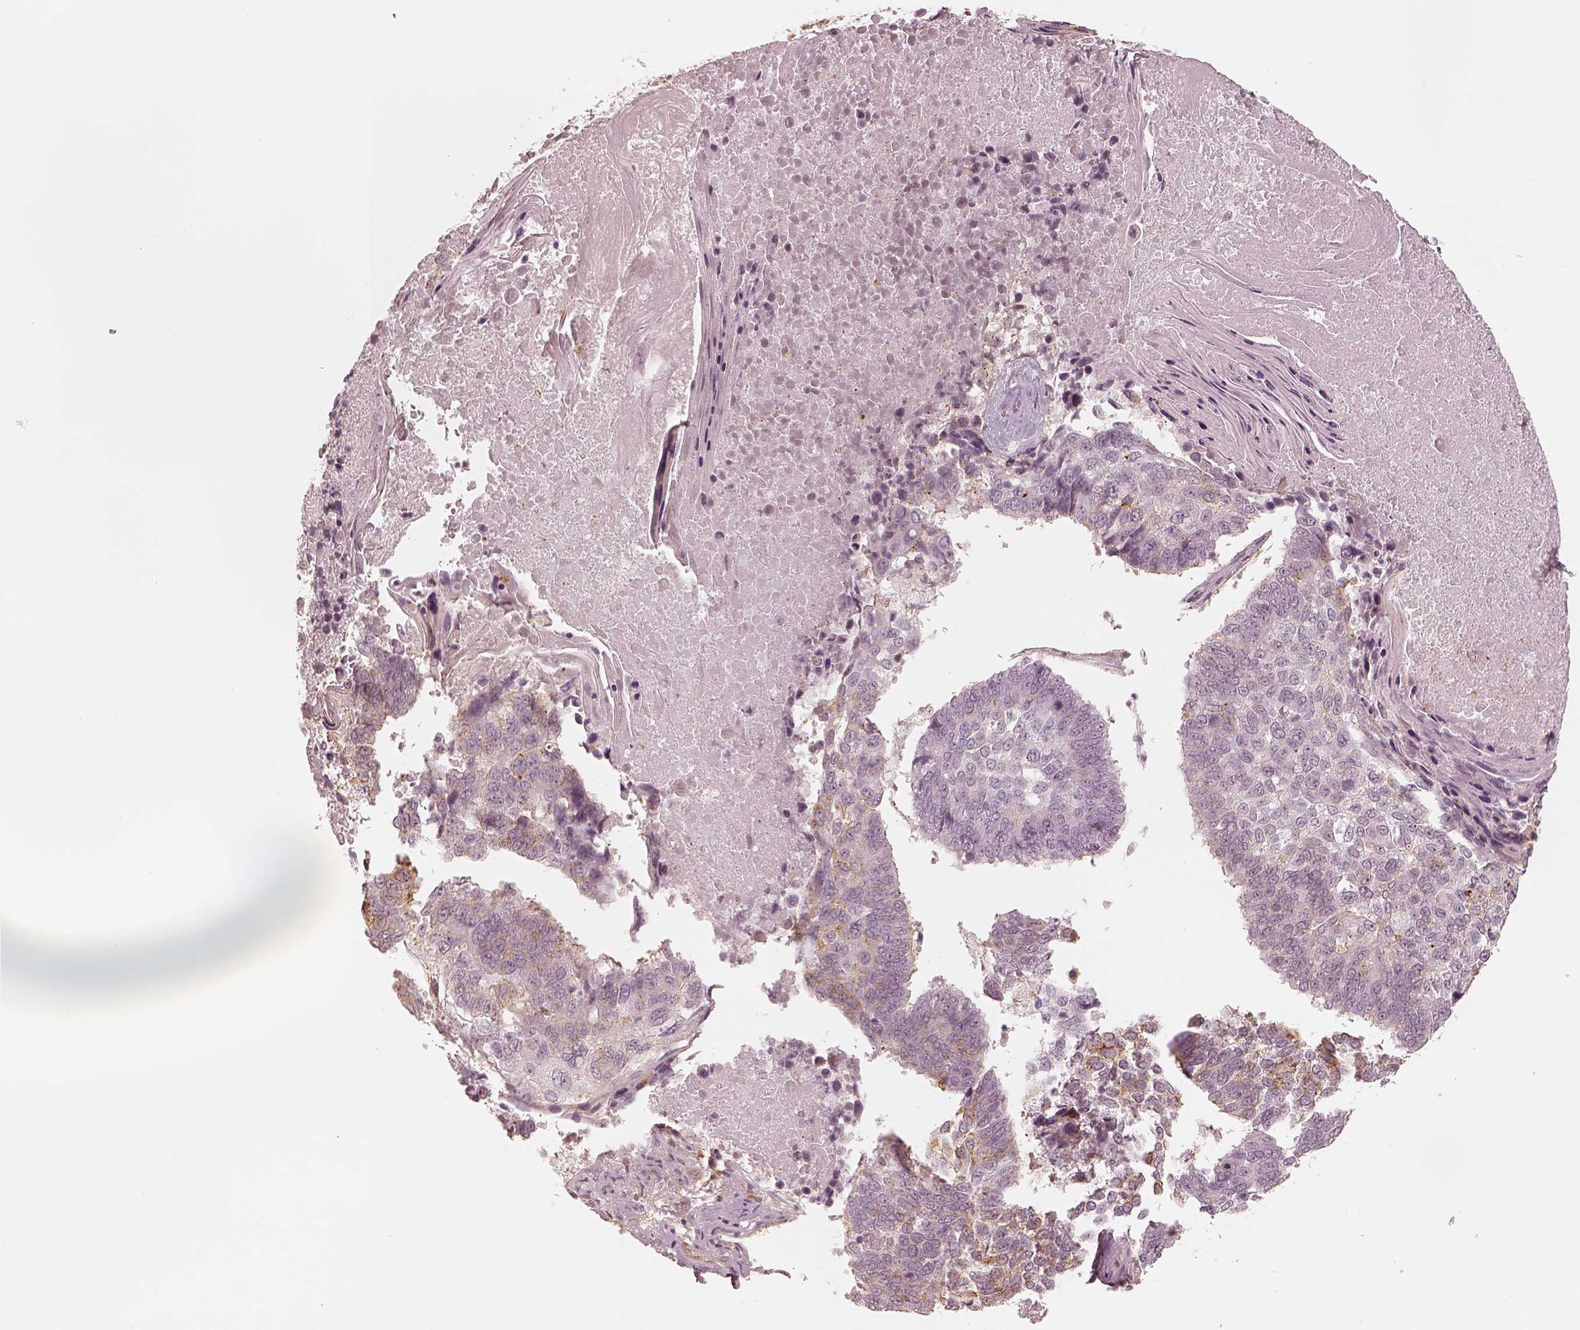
{"staining": {"intensity": "negative", "quantity": "none", "location": "none"}, "tissue": "lung cancer", "cell_type": "Tumor cells", "image_type": "cancer", "snomed": [{"axis": "morphology", "description": "Squamous cell carcinoma, NOS"}, {"axis": "topography", "description": "Lung"}], "caption": "This image is of lung squamous cell carcinoma stained with immunohistochemistry (IHC) to label a protein in brown with the nuclei are counter-stained blue. There is no expression in tumor cells.", "gene": "GORASP2", "patient": {"sex": "male", "age": 73}}